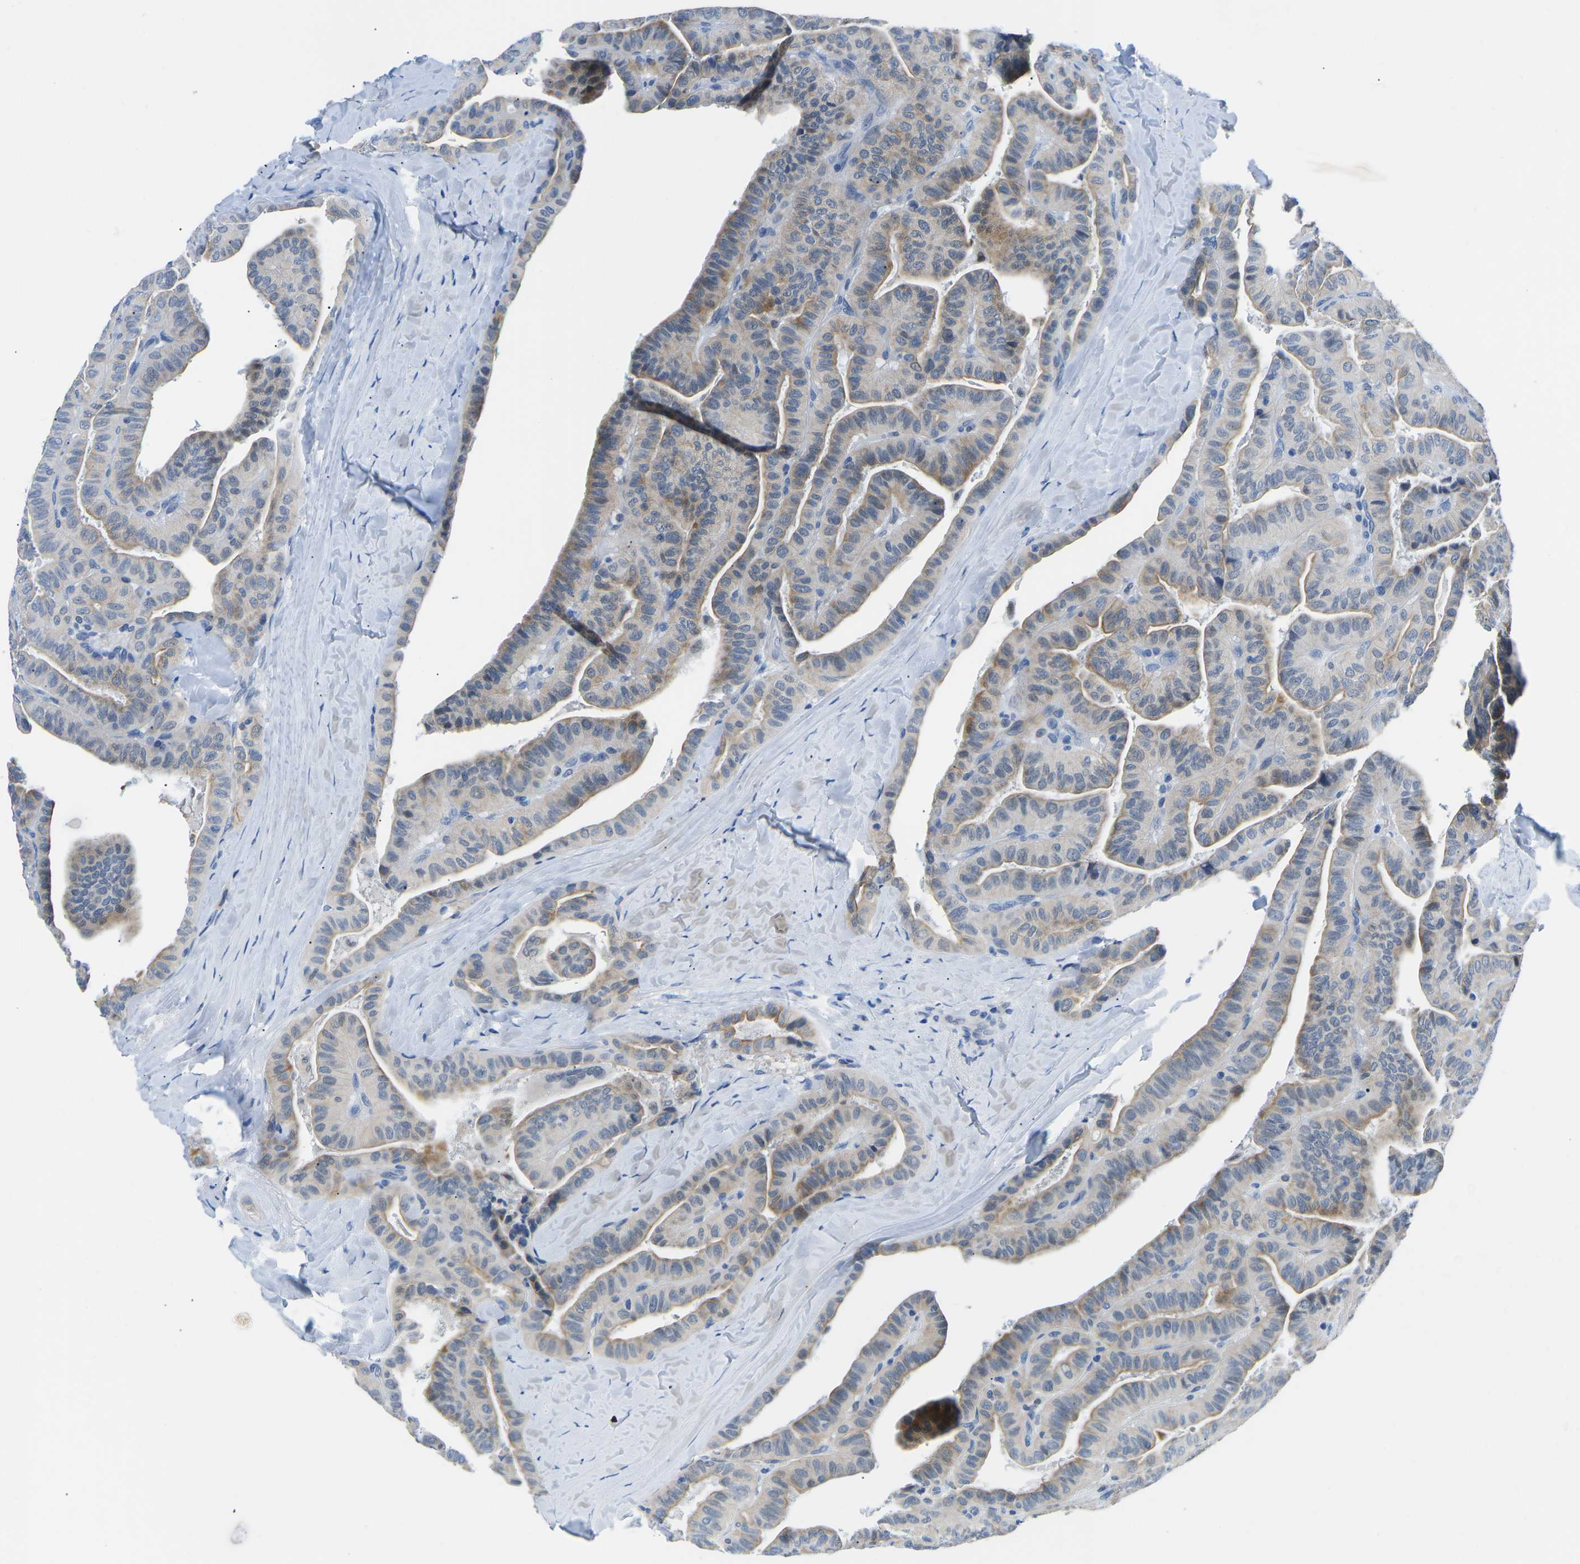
{"staining": {"intensity": "weak", "quantity": "25%-75%", "location": "cytoplasmic/membranous"}, "tissue": "thyroid cancer", "cell_type": "Tumor cells", "image_type": "cancer", "snomed": [{"axis": "morphology", "description": "Papillary adenocarcinoma, NOS"}, {"axis": "topography", "description": "Thyroid gland"}], "caption": "High-magnification brightfield microscopy of papillary adenocarcinoma (thyroid) stained with DAB (brown) and counterstained with hematoxylin (blue). tumor cells exhibit weak cytoplasmic/membranous staining is present in about25%-75% of cells.", "gene": "TM6SF1", "patient": {"sex": "male", "age": 77}}